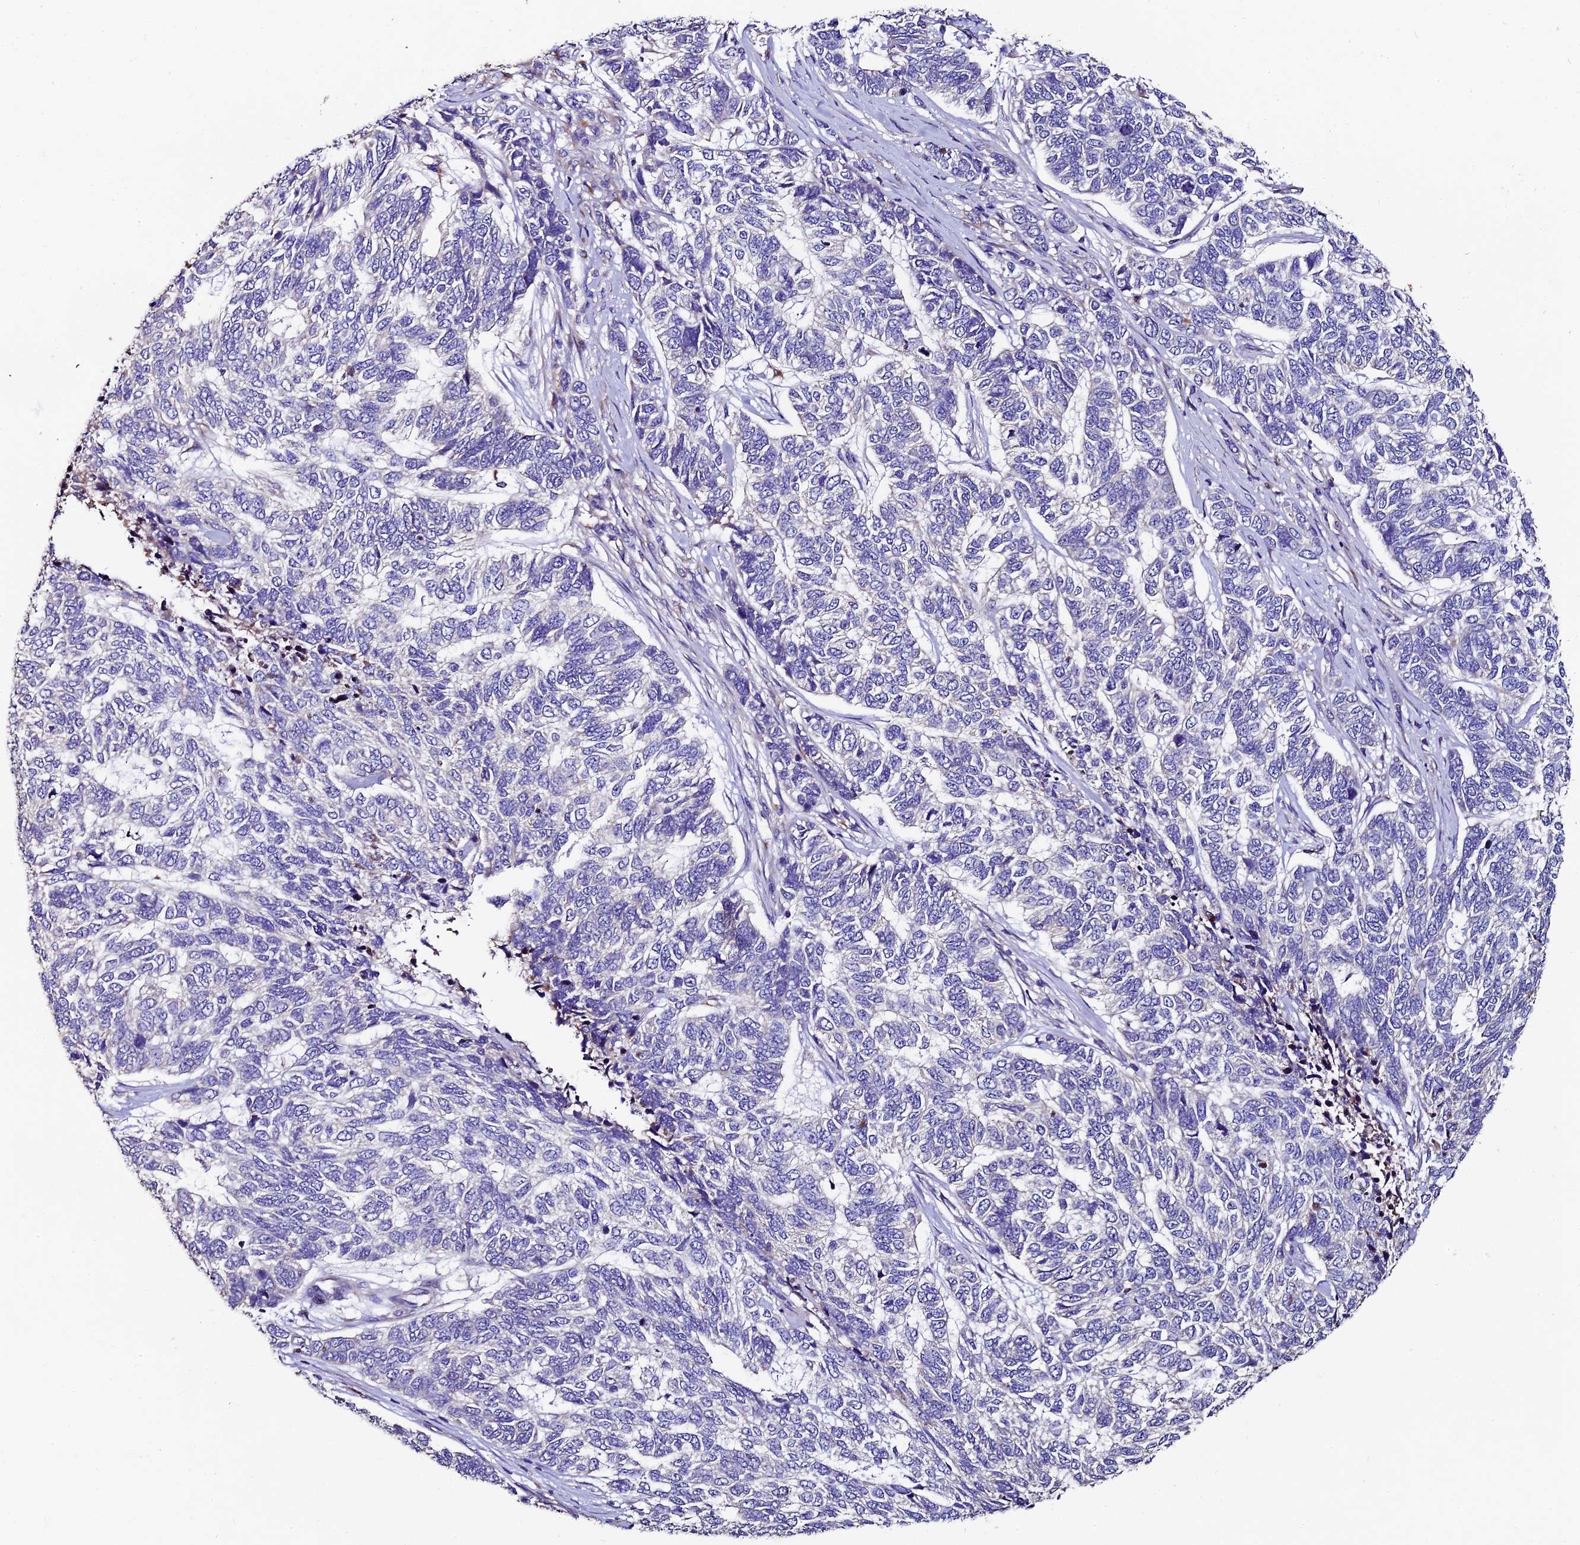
{"staining": {"intensity": "negative", "quantity": "none", "location": "none"}, "tissue": "skin cancer", "cell_type": "Tumor cells", "image_type": "cancer", "snomed": [{"axis": "morphology", "description": "Basal cell carcinoma"}, {"axis": "topography", "description": "Skin"}], "caption": "The immunohistochemistry histopathology image has no significant expression in tumor cells of skin cancer (basal cell carcinoma) tissue.", "gene": "CLN5", "patient": {"sex": "female", "age": 65}}